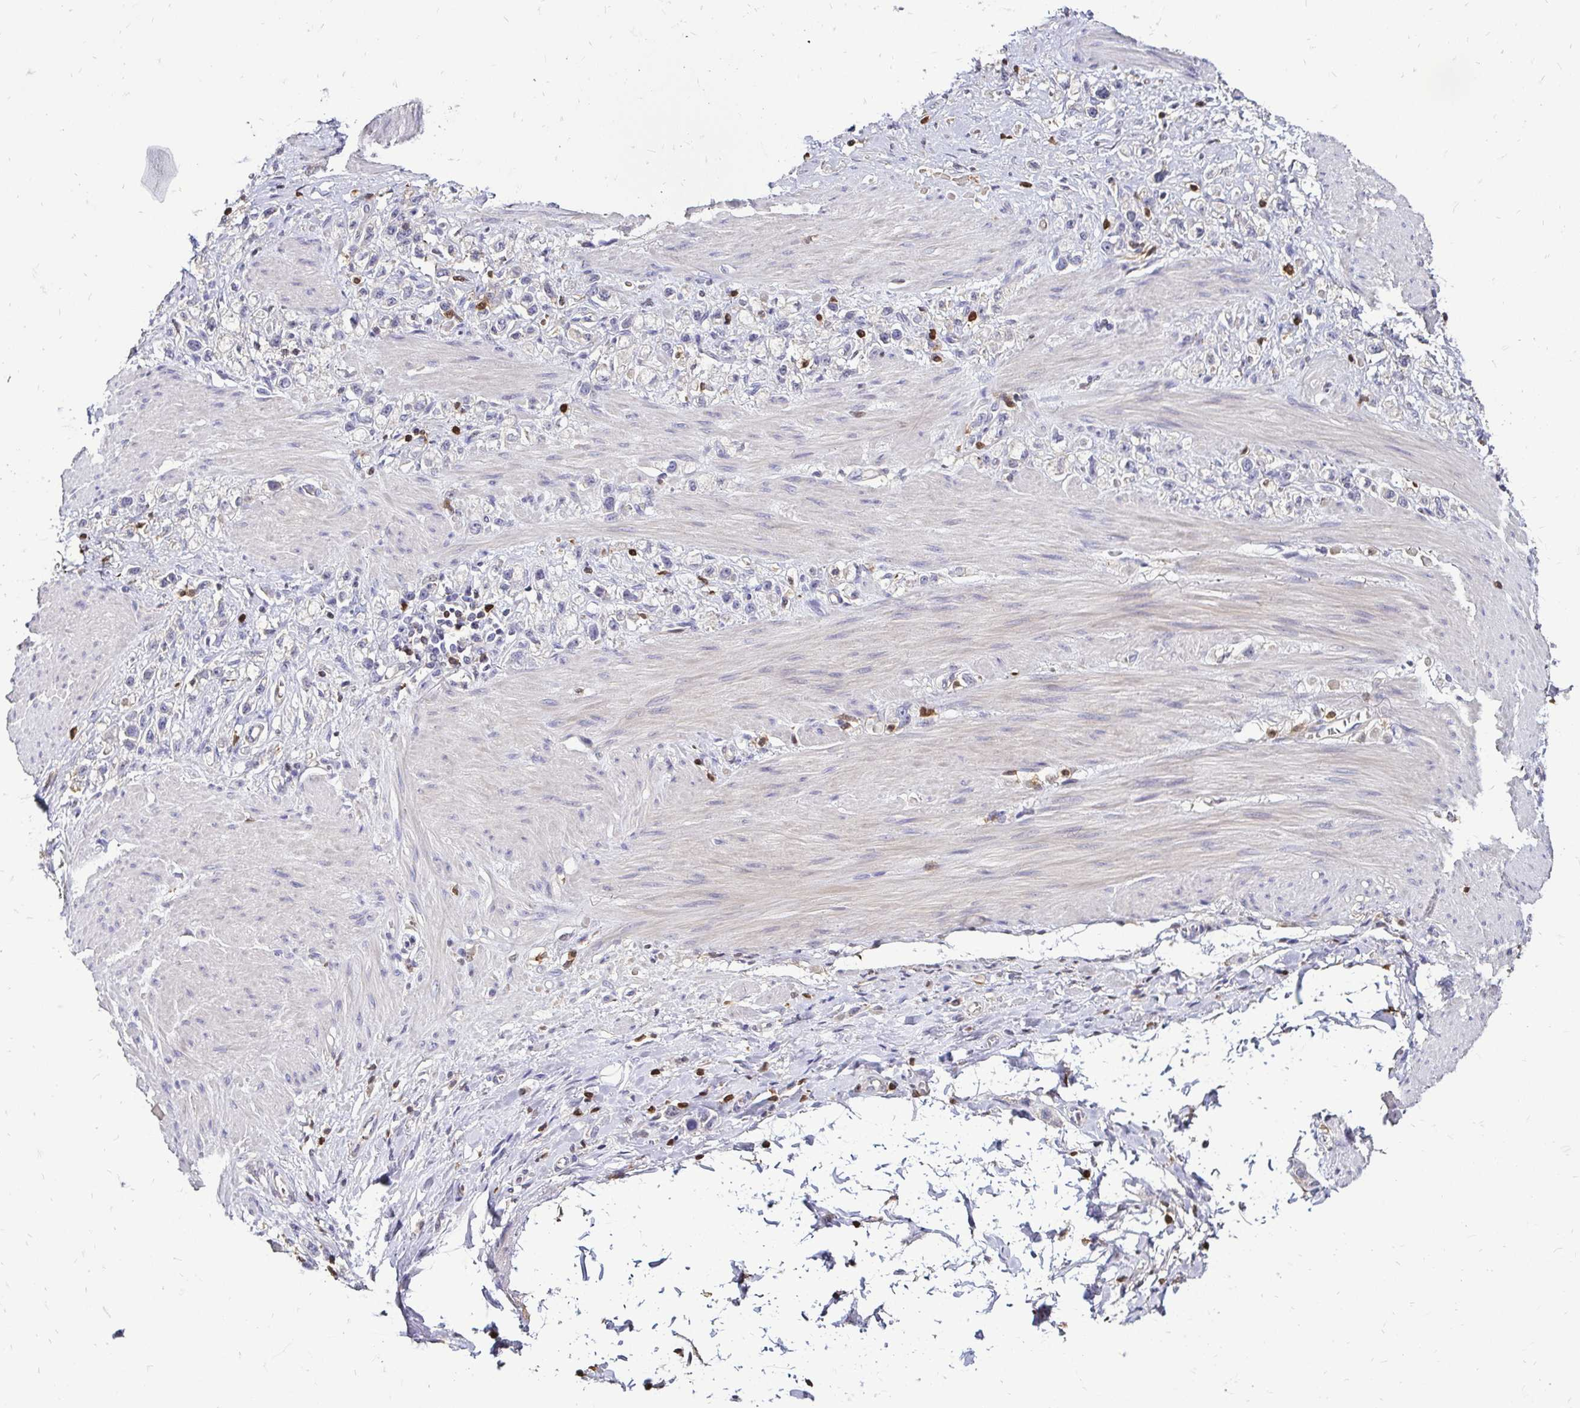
{"staining": {"intensity": "negative", "quantity": "none", "location": "none"}, "tissue": "stomach cancer", "cell_type": "Tumor cells", "image_type": "cancer", "snomed": [{"axis": "morphology", "description": "Adenocarcinoma, NOS"}, {"axis": "topography", "description": "Stomach"}], "caption": "Immunohistochemical staining of human adenocarcinoma (stomach) reveals no significant staining in tumor cells.", "gene": "ZFP1", "patient": {"sex": "female", "age": 65}}